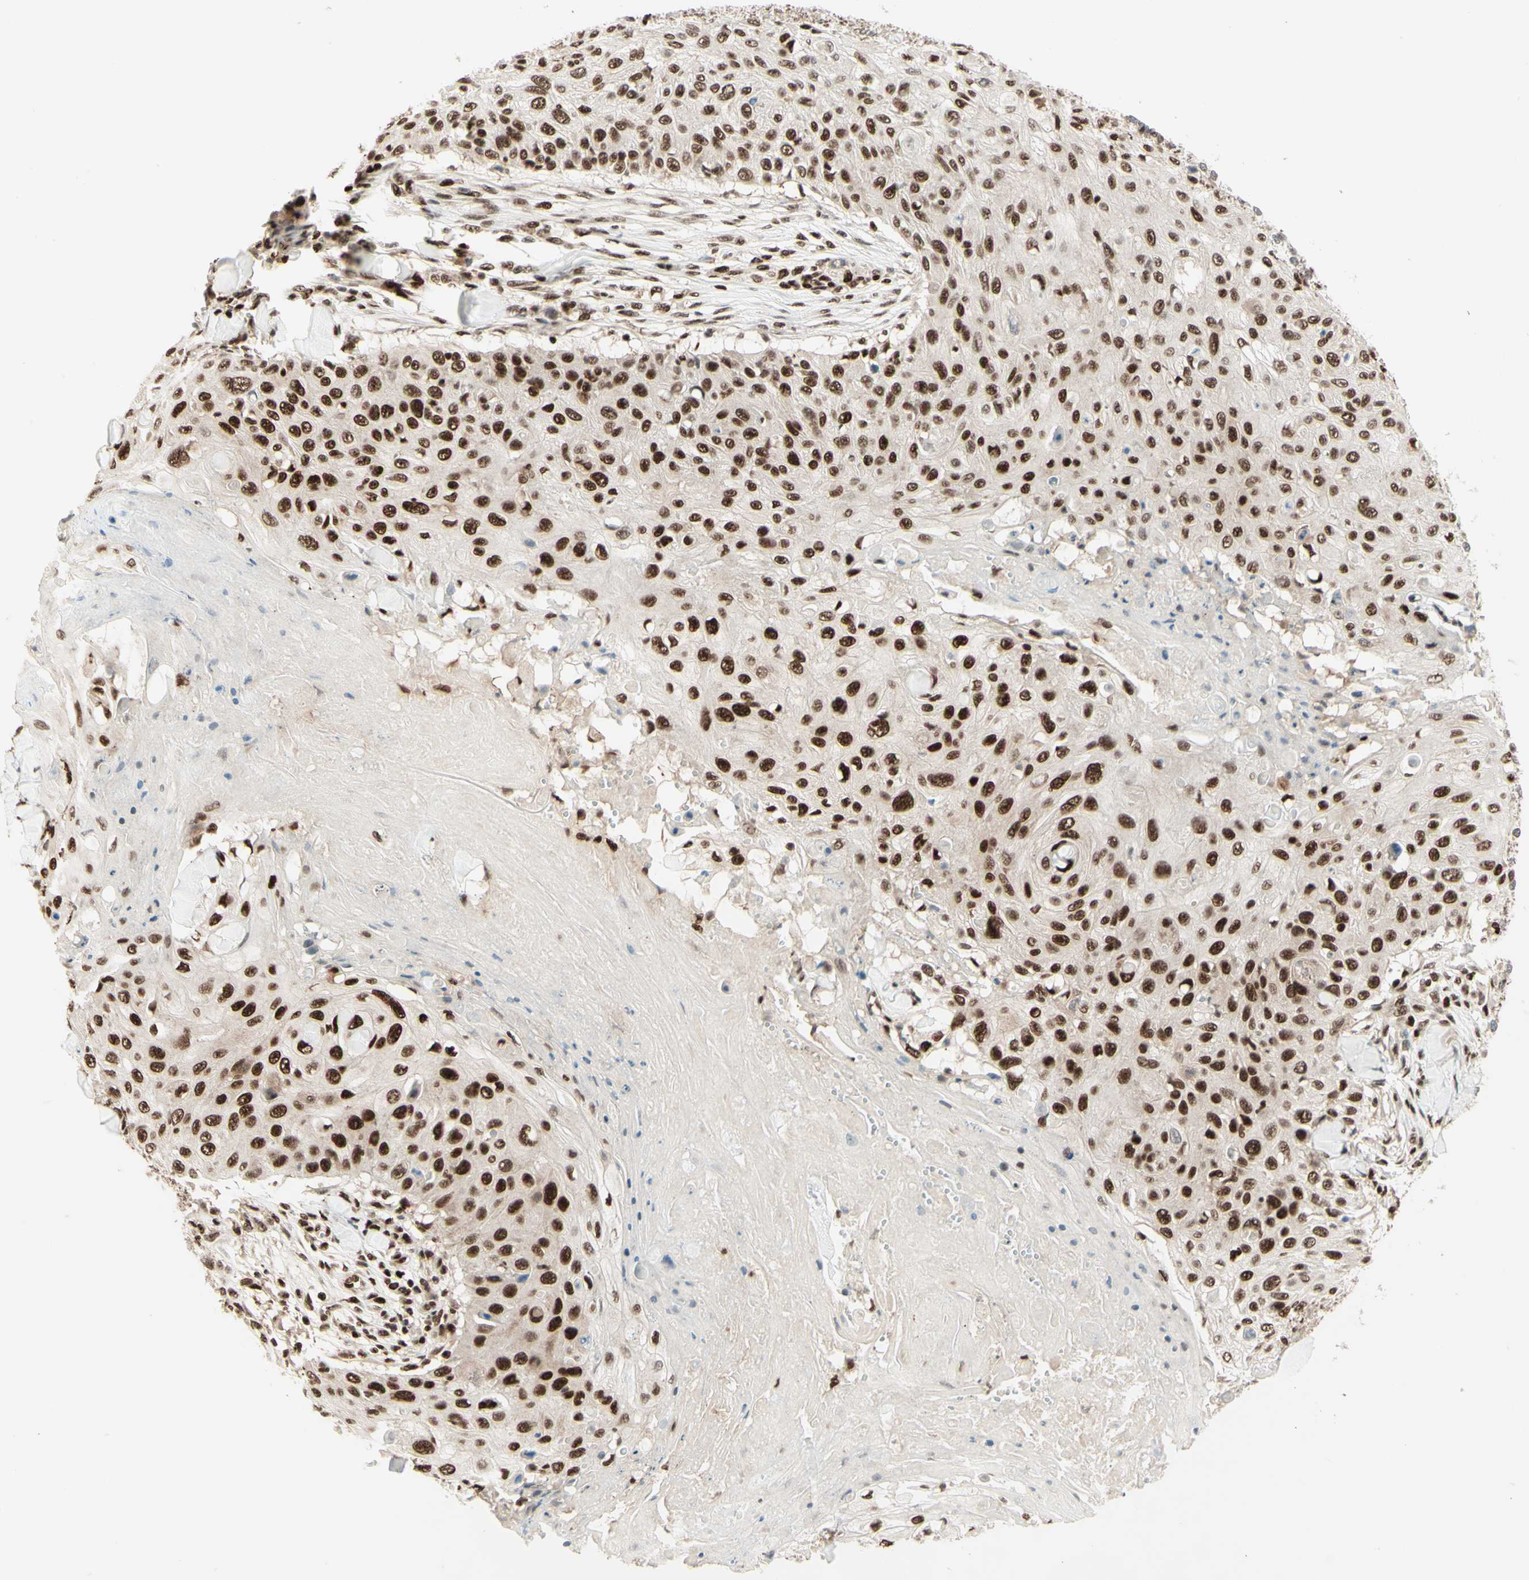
{"staining": {"intensity": "strong", "quantity": ">75%", "location": "nuclear"}, "tissue": "skin cancer", "cell_type": "Tumor cells", "image_type": "cancer", "snomed": [{"axis": "morphology", "description": "Squamous cell carcinoma, NOS"}, {"axis": "topography", "description": "Skin"}], "caption": "Skin cancer (squamous cell carcinoma) stained with a brown dye shows strong nuclear positive expression in about >75% of tumor cells.", "gene": "NR3C1", "patient": {"sex": "male", "age": 86}}